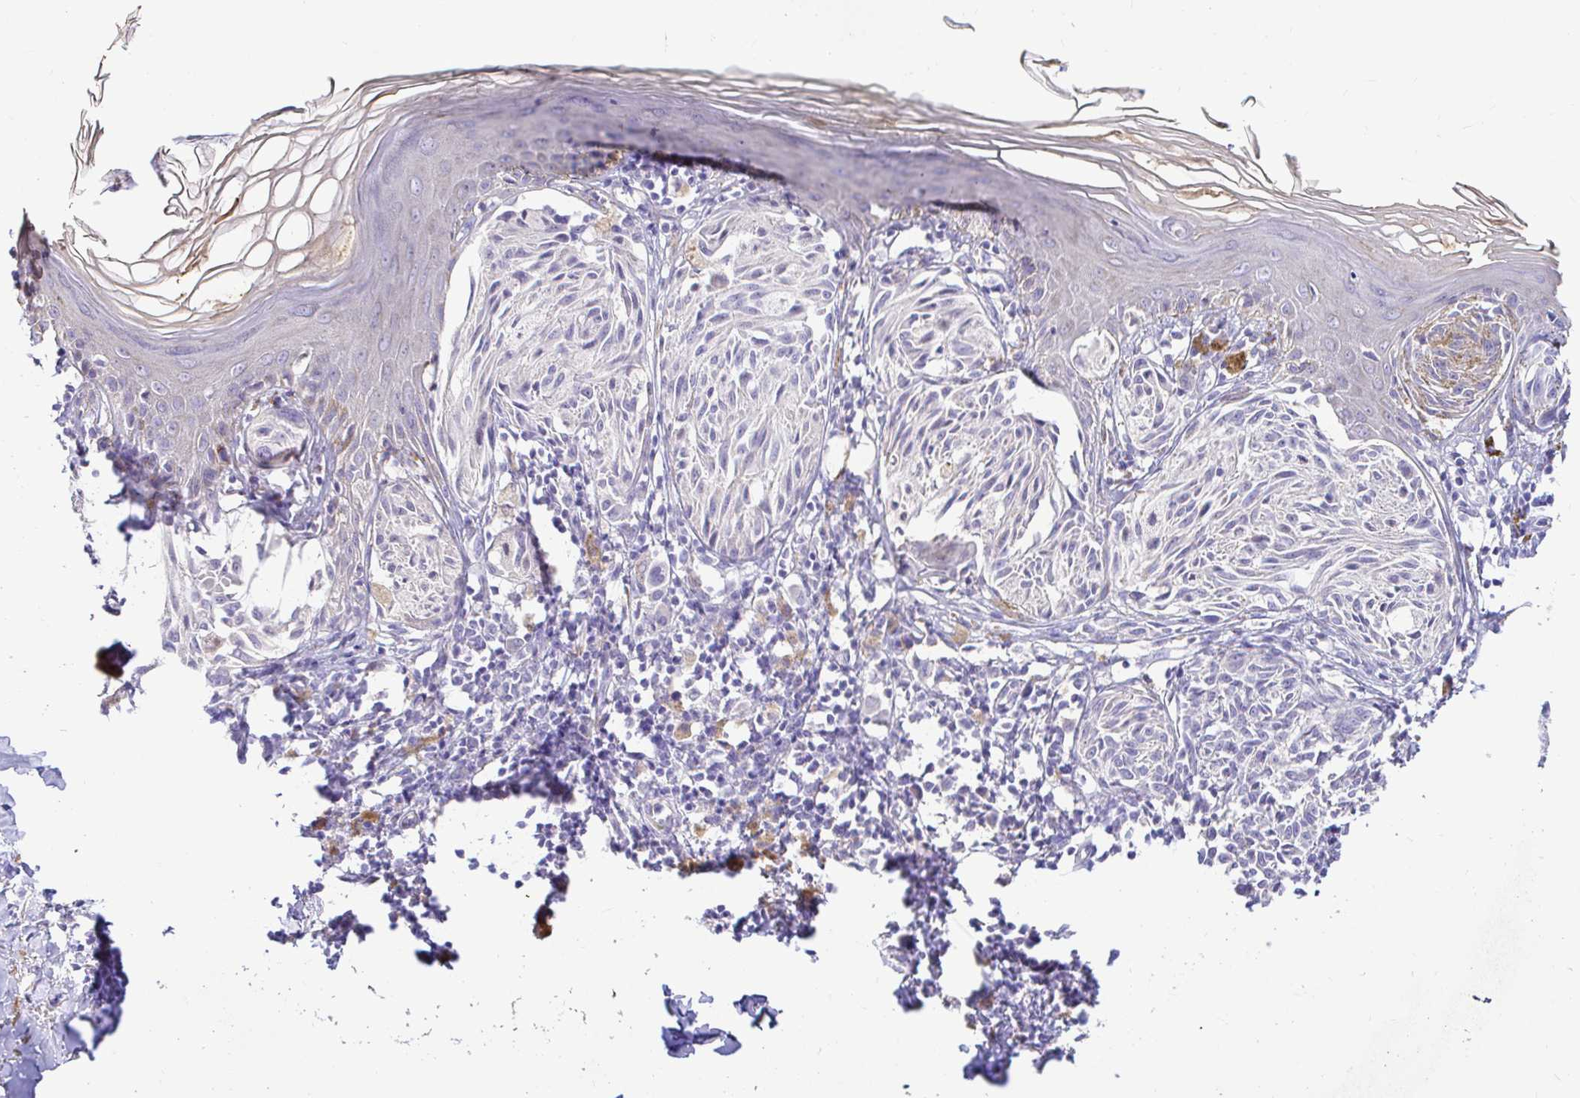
{"staining": {"intensity": "negative", "quantity": "none", "location": "none"}, "tissue": "melanoma", "cell_type": "Tumor cells", "image_type": "cancer", "snomed": [{"axis": "morphology", "description": "Malignant melanoma, NOS"}, {"axis": "topography", "description": "Skin"}], "caption": "A photomicrograph of human malignant melanoma is negative for staining in tumor cells.", "gene": "CDO1", "patient": {"sex": "female", "age": 38}}